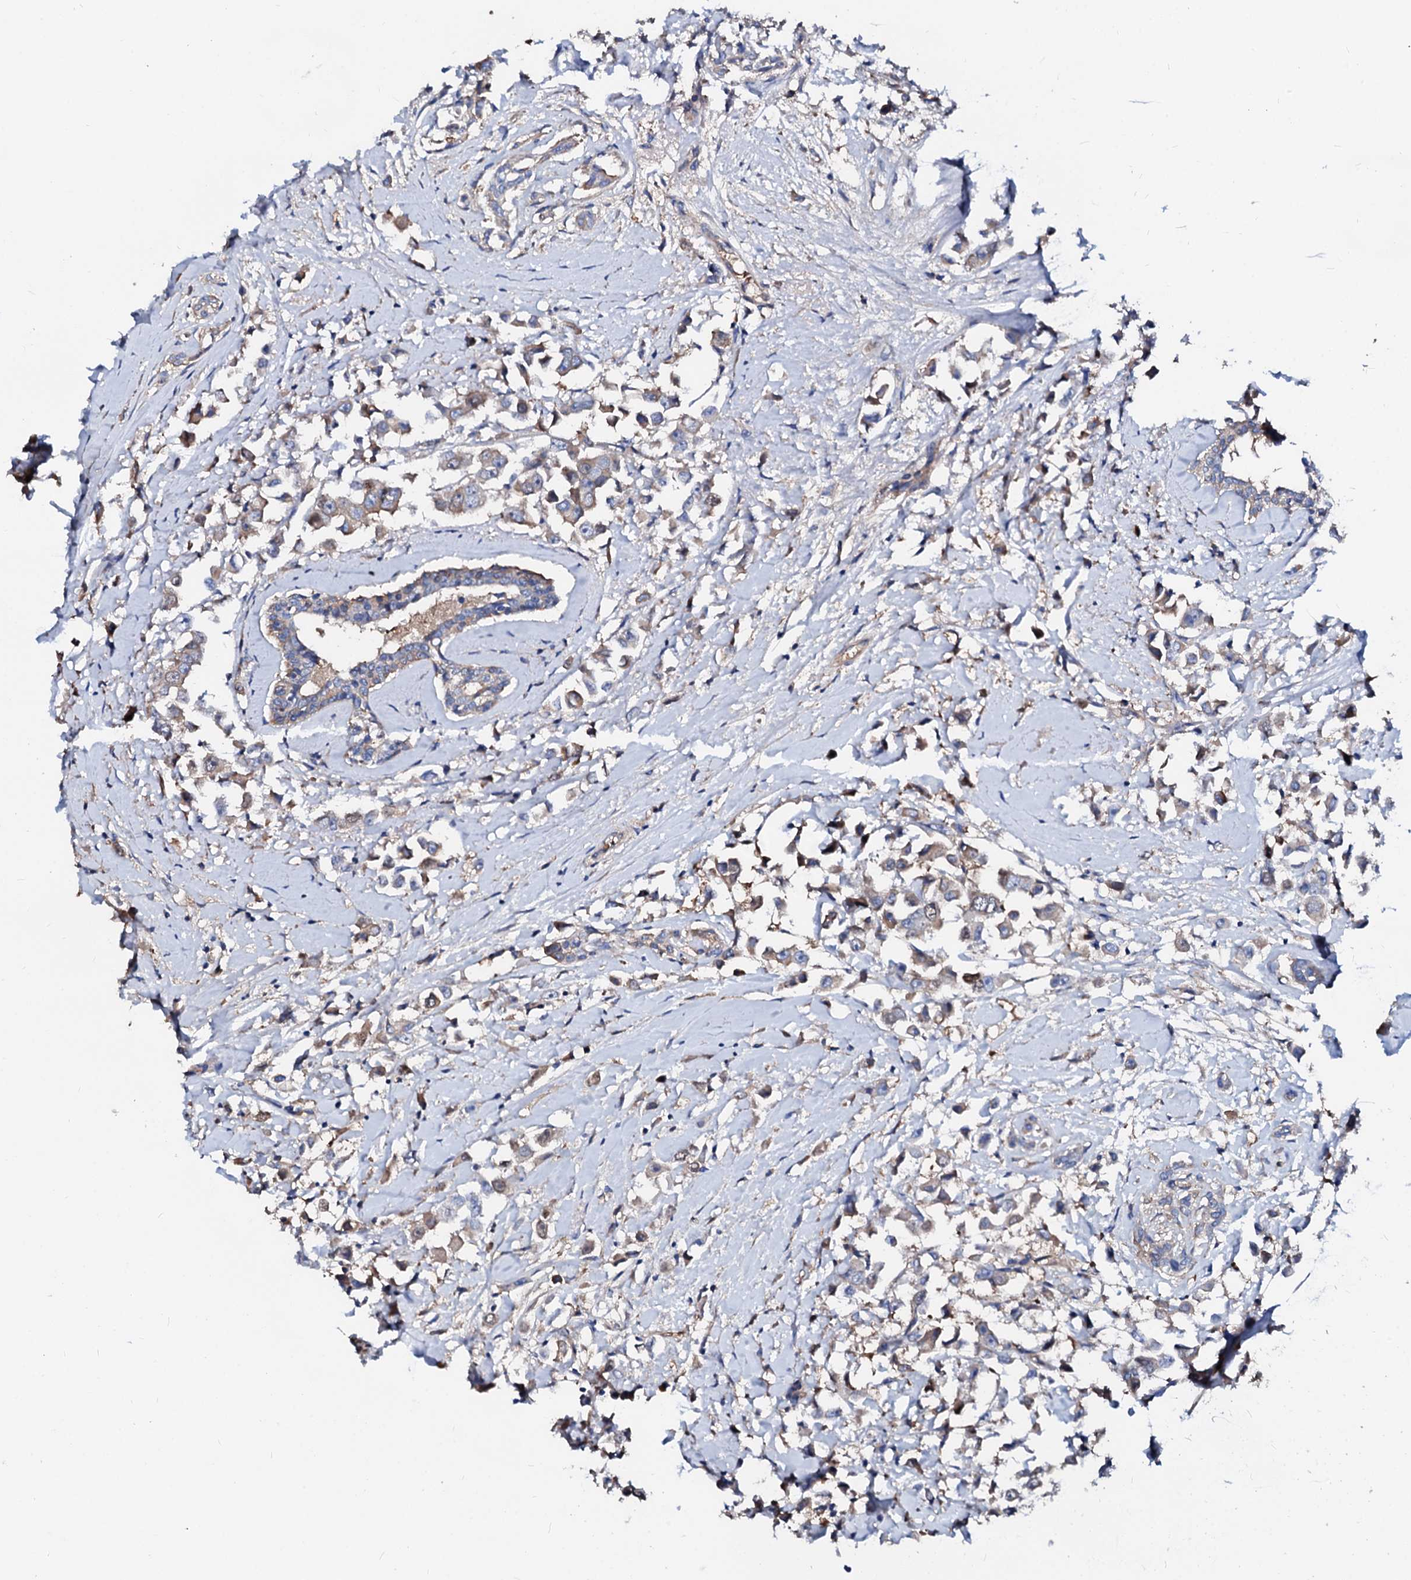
{"staining": {"intensity": "weak", "quantity": ">75%", "location": "cytoplasmic/membranous"}, "tissue": "breast cancer", "cell_type": "Tumor cells", "image_type": "cancer", "snomed": [{"axis": "morphology", "description": "Duct carcinoma"}, {"axis": "topography", "description": "Breast"}], "caption": "Approximately >75% of tumor cells in human breast invasive ductal carcinoma show weak cytoplasmic/membranous protein staining as visualized by brown immunohistochemical staining.", "gene": "CSKMT", "patient": {"sex": "female", "age": 87}}